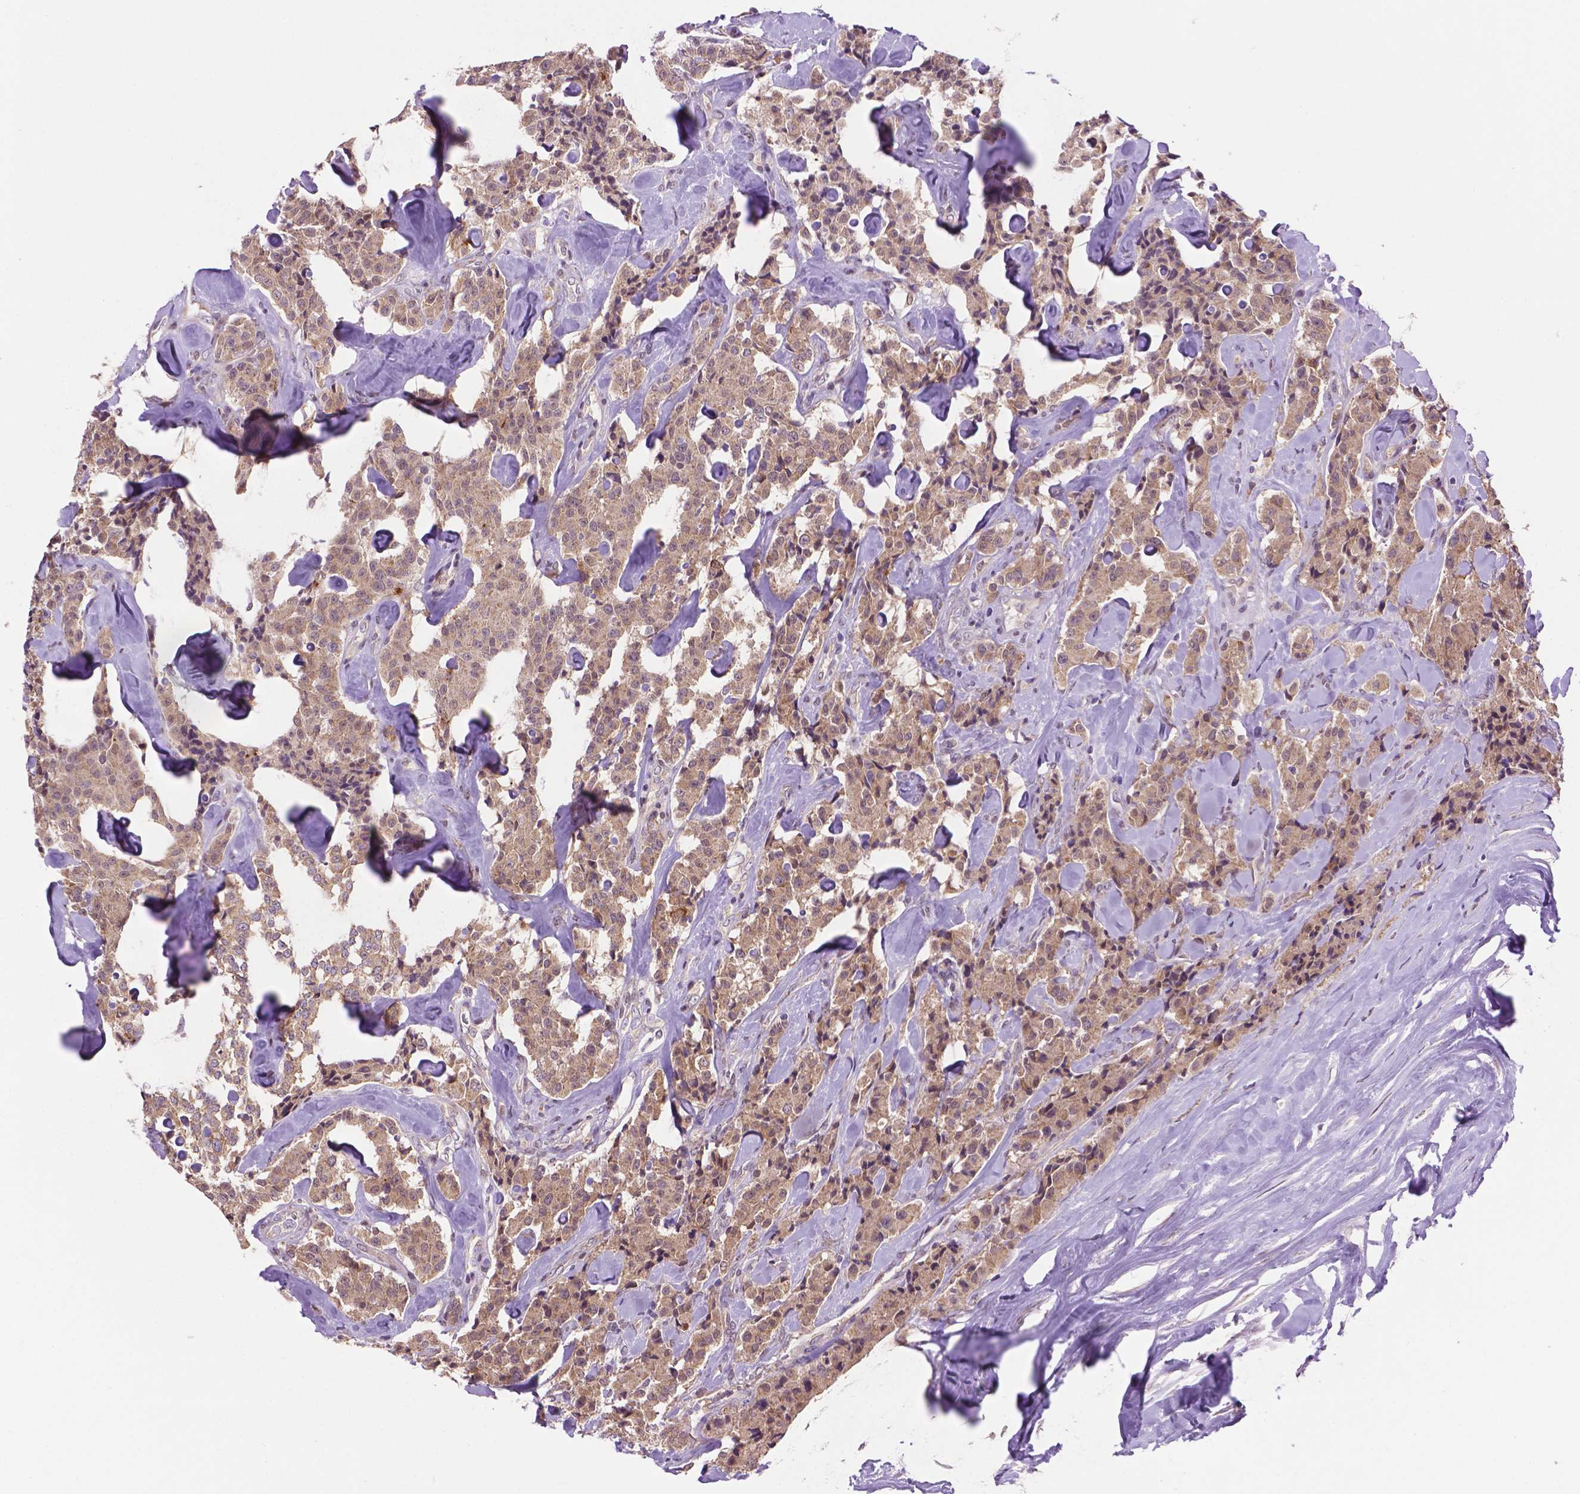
{"staining": {"intensity": "weak", "quantity": ">75%", "location": "cytoplasmic/membranous"}, "tissue": "carcinoid", "cell_type": "Tumor cells", "image_type": "cancer", "snomed": [{"axis": "morphology", "description": "Carcinoid, malignant, NOS"}, {"axis": "topography", "description": "Pancreas"}], "caption": "High-magnification brightfield microscopy of carcinoid (malignant) stained with DAB (brown) and counterstained with hematoxylin (blue). tumor cells exhibit weak cytoplasmic/membranous expression is seen in approximately>75% of cells. (DAB = brown stain, brightfield microscopy at high magnification).", "gene": "IRF6", "patient": {"sex": "male", "age": 41}}